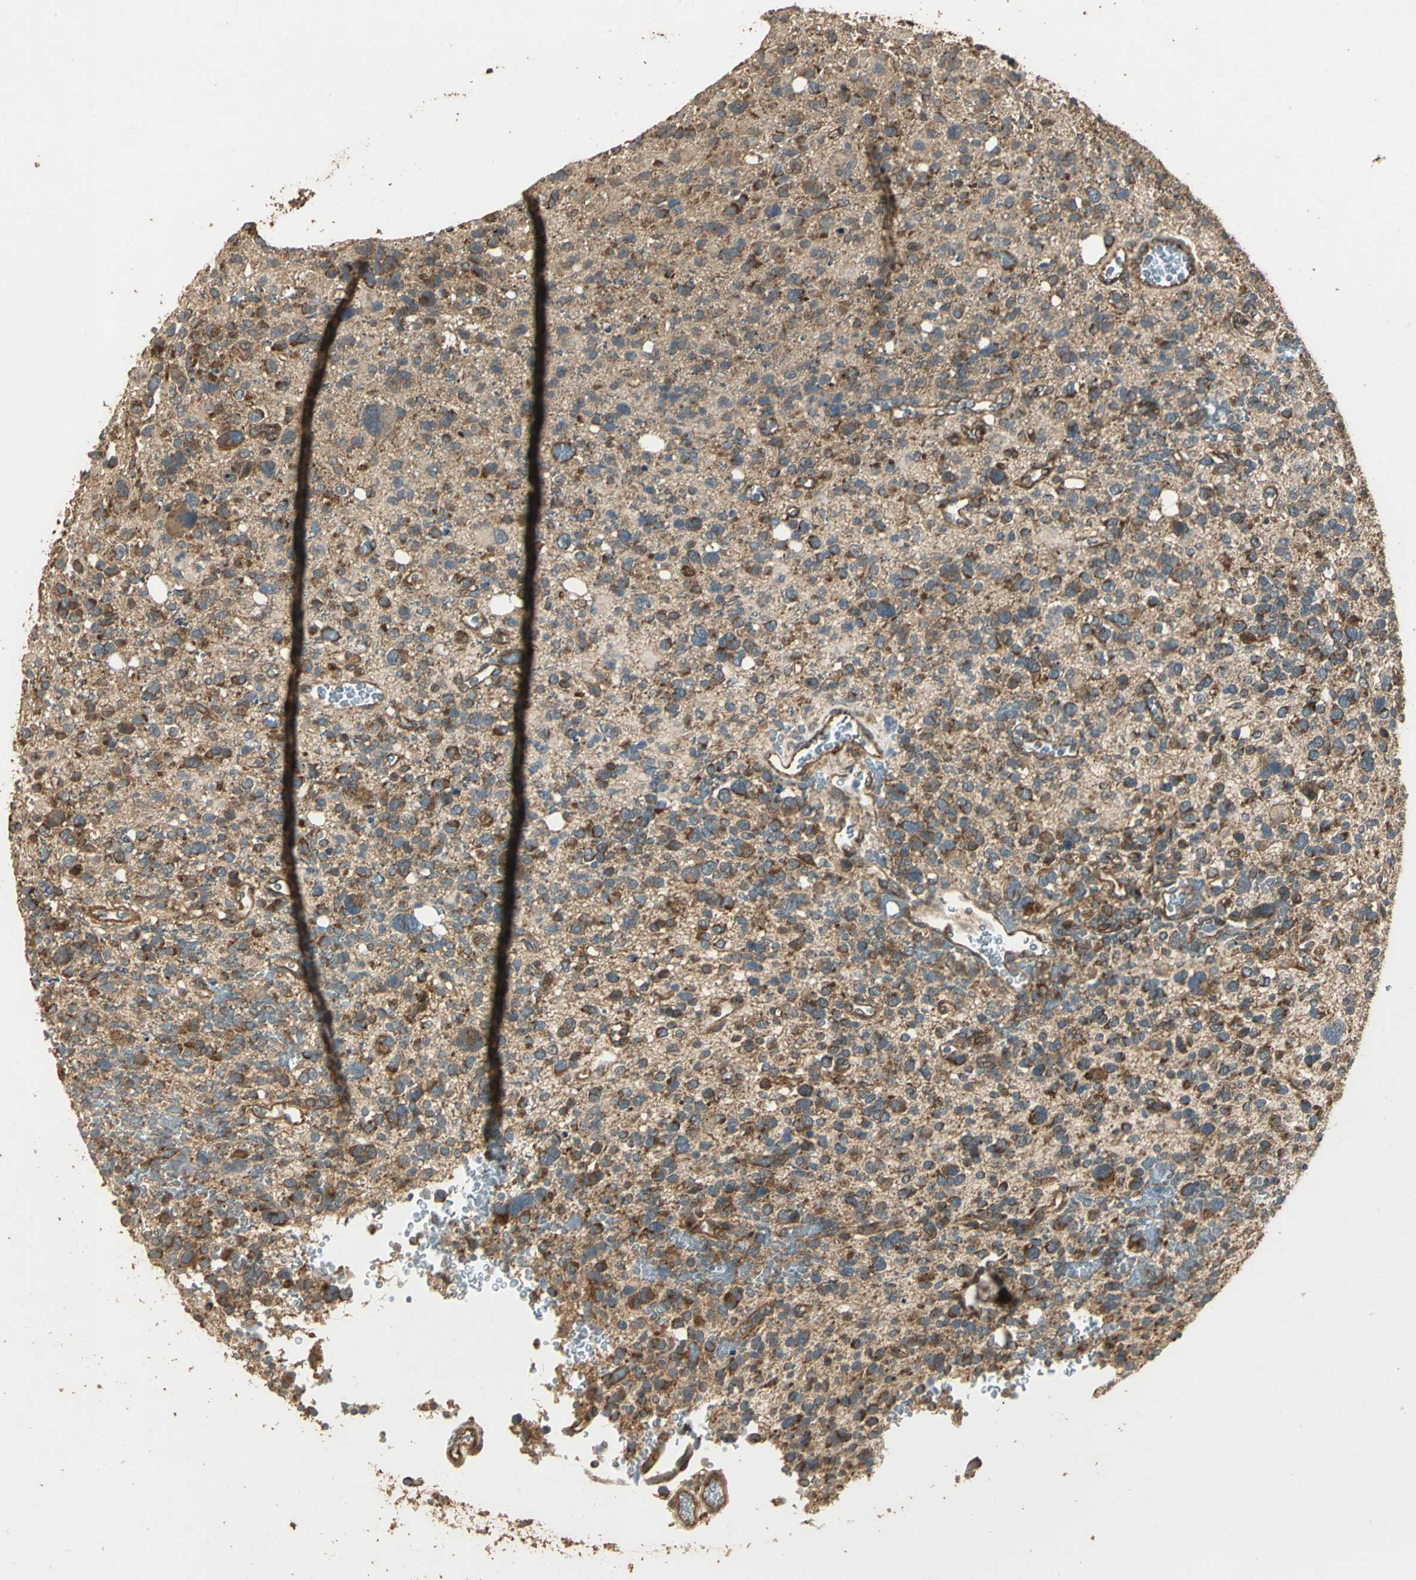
{"staining": {"intensity": "moderate", "quantity": ">75%", "location": "cytoplasmic/membranous"}, "tissue": "glioma", "cell_type": "Tumor cells", "image_type": "cancer", "snomed": [{"axis": "morphology", "description": "Glioma, malignant, High grade"}, {"axis": "topography", "description": "Brain"}], "caption": "Glioma stained with a brown dye shows moderate cytoplasmic/membranous positive staining in approximately >75% of tumor cells.", "gene": "KANK1", "patient": {"sex": "male", "age": 48}}